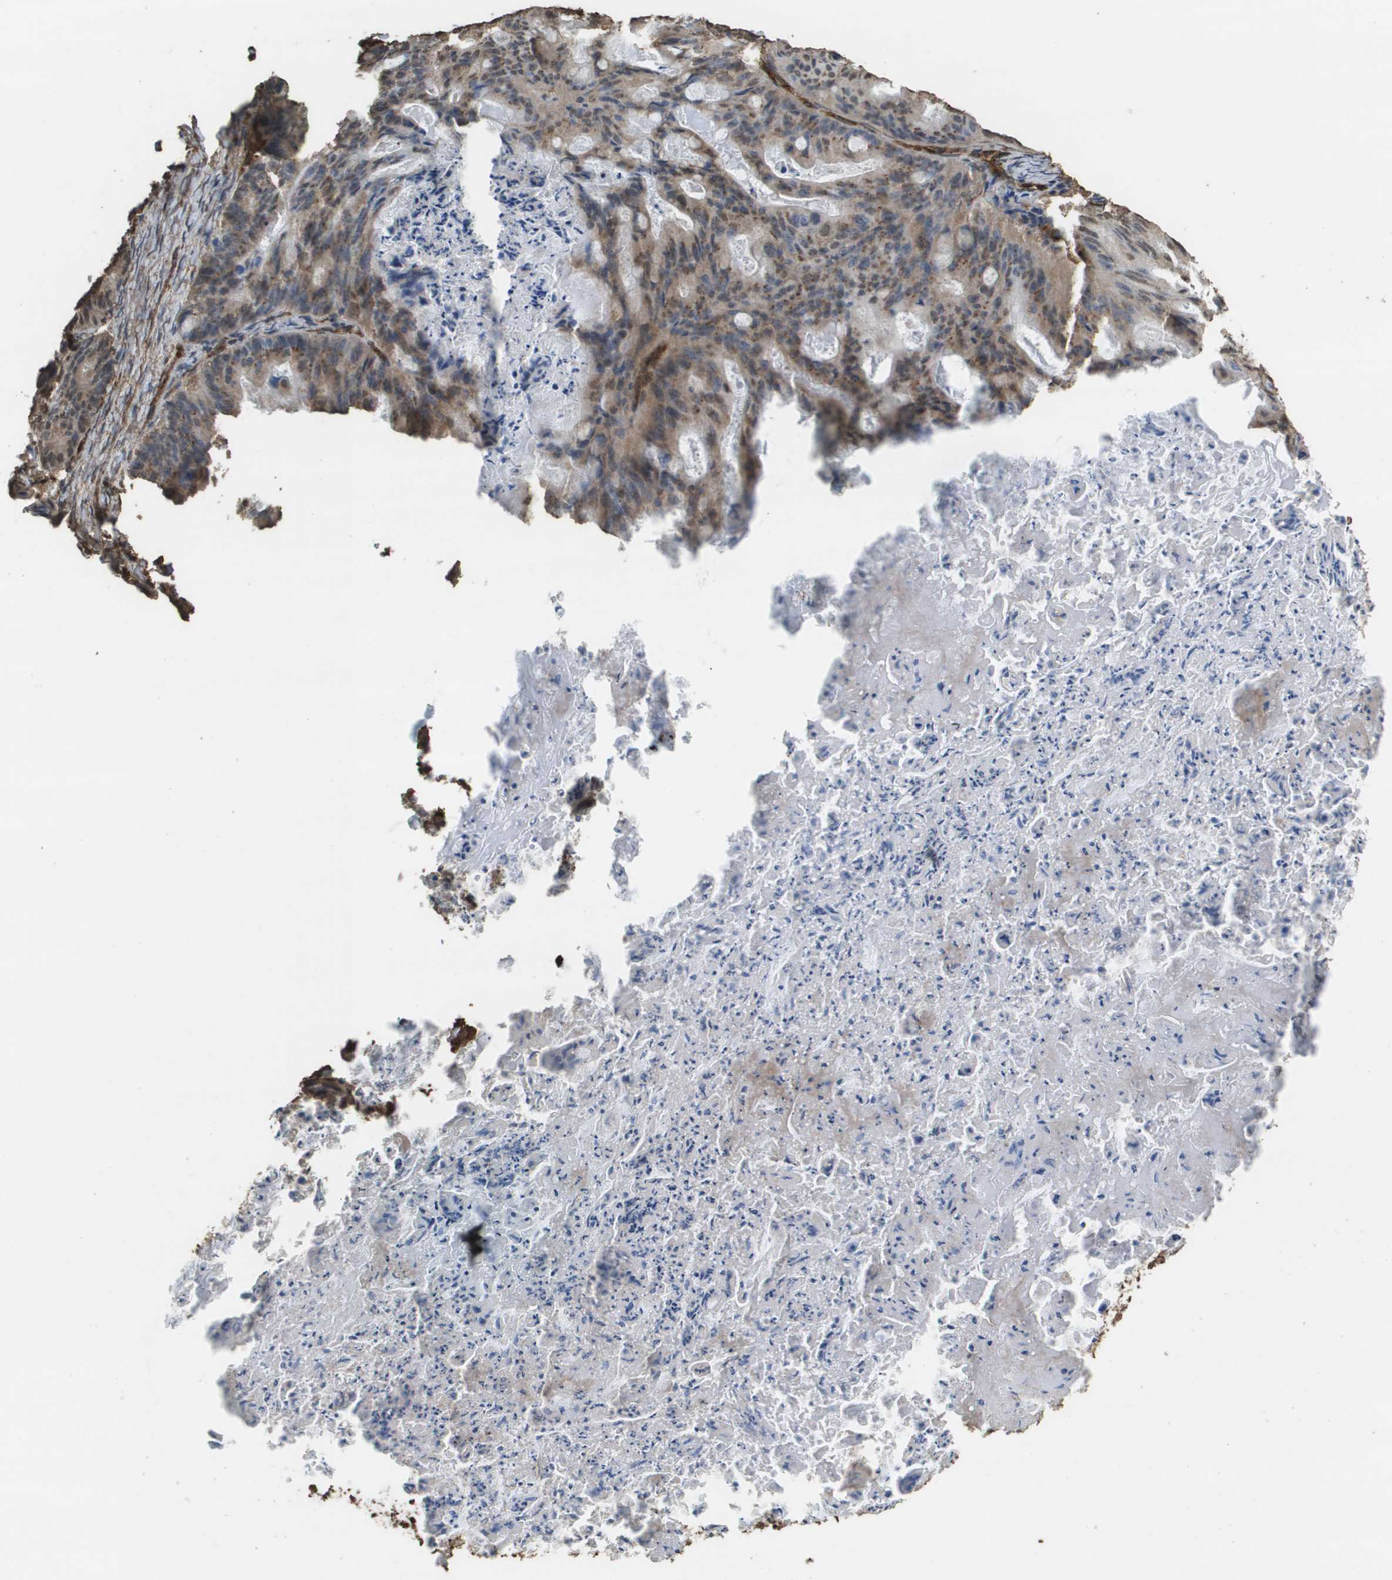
{"staining": {"intensity": "moderate", "quantity": ">75%", "location": "cytoplasmic/membranous,nuclear"}, "tissue": "ovarian cancer", "cell_type": "Tumor cells", "image_type": "cancer", "snomed": [{"axis": "morphology", "description": "Cystadenocarcinoma, mucinous, NOS"}, {"axis": "topography", "description": "Ovary"}], "caption": "Mucinous cystadenocarcinoma (ovarian) stained with a protein marker shows moderate staining in tumor cells.", "gene": "AAMP", "patient": {"sex": "female", "age": 37}}